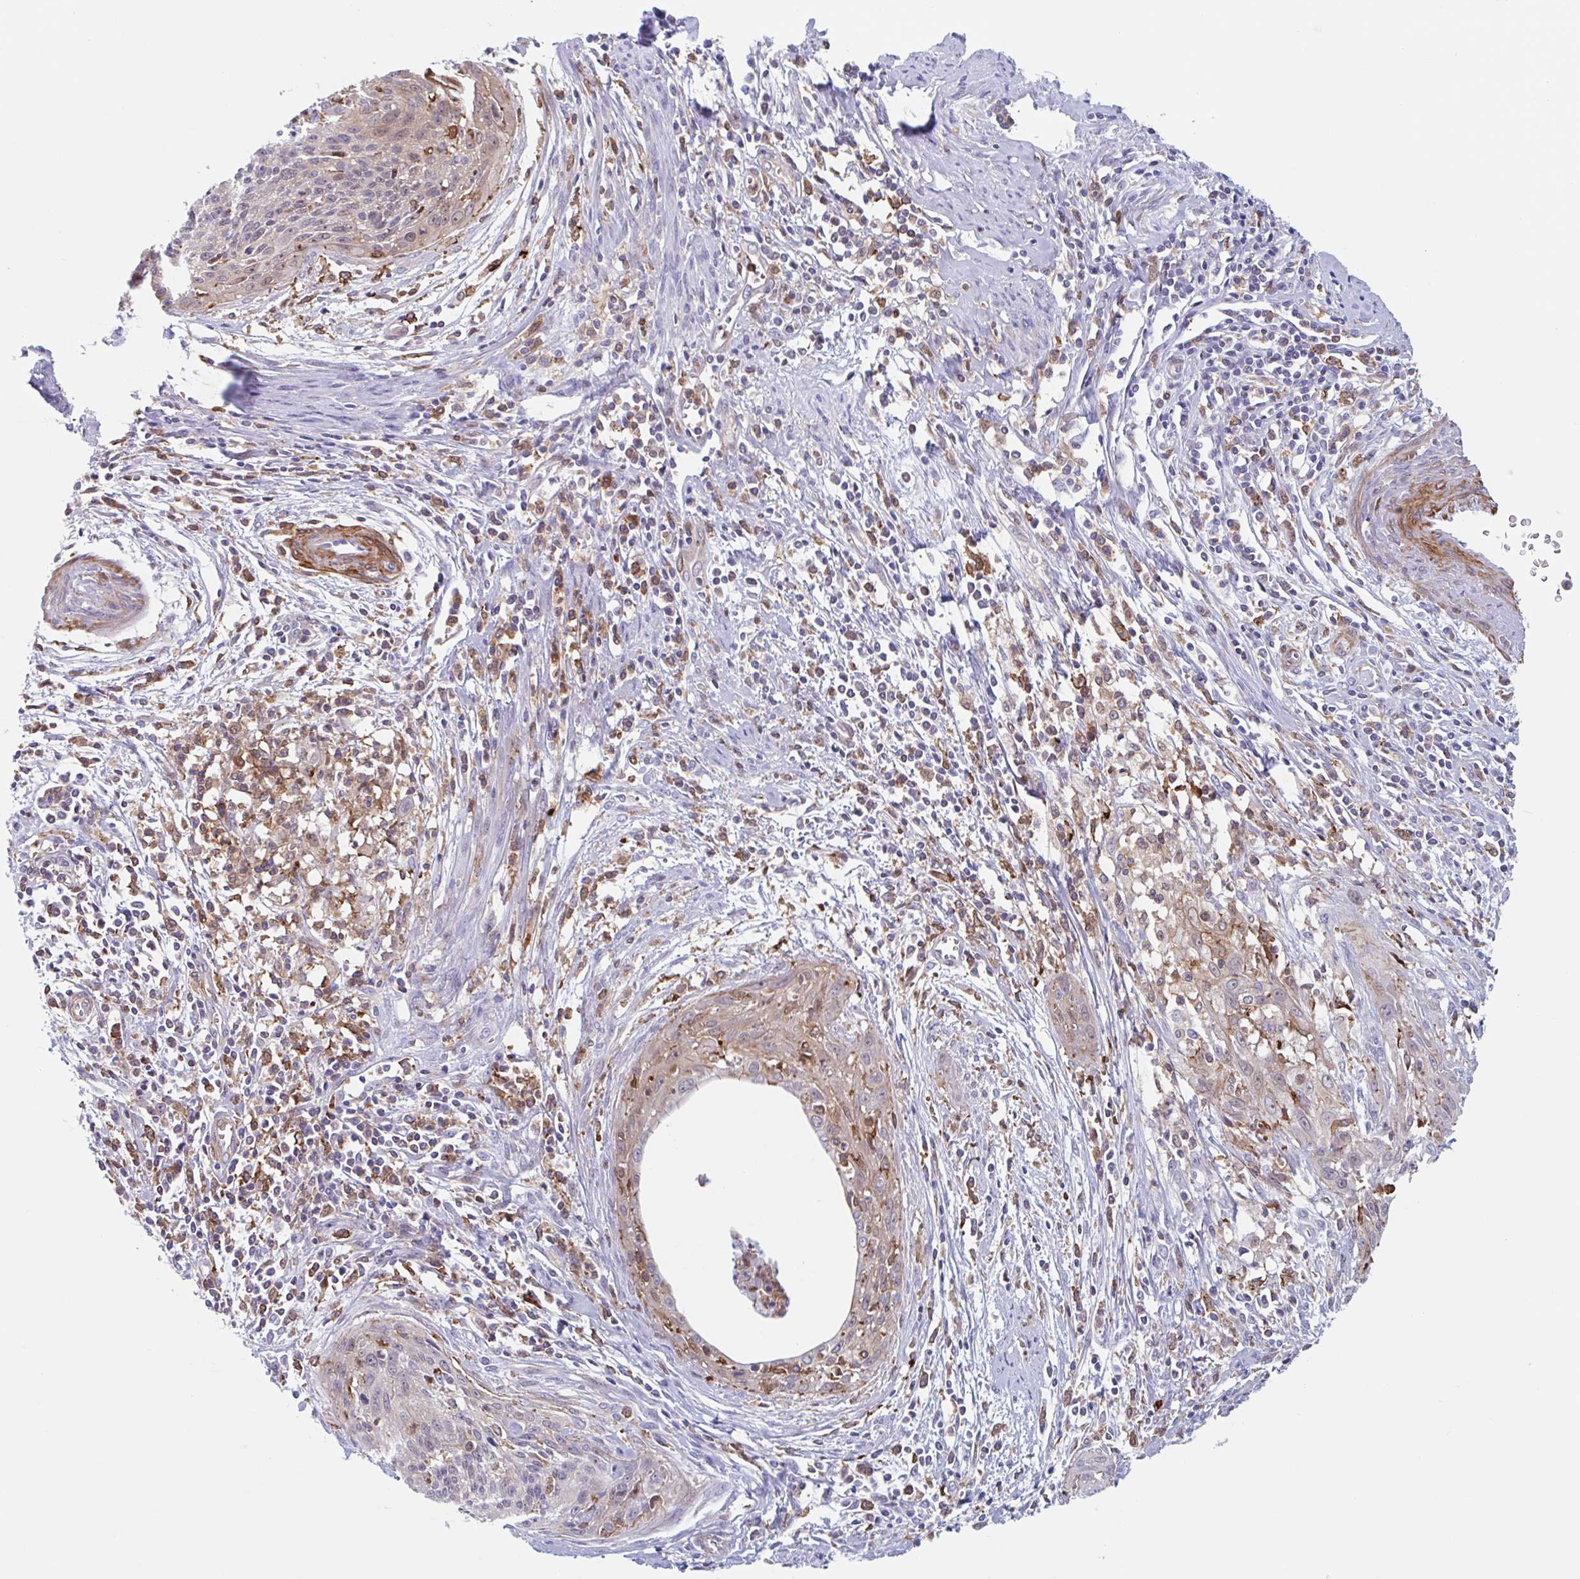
{"staining": {"intensity": "weak", "quantity": "<25%", "location": "cytoplasmic/membranous"}, "tissue": "cervical cancer", "cell_type": "Tumor cells", "image_type": "cancer", "snomed": [{"axis": "morphology", "description": "Squamous cell carcinoma, NOS"}, {"axis": "topography", "description": "Cervix"}], "caption": "This is an IHC photomicrograph of human squamous cell carcinoma (cervical). There is no expression in tumor cells.", "gene": "EFHD1", "patient": {"sex": "female", "age": 55}}